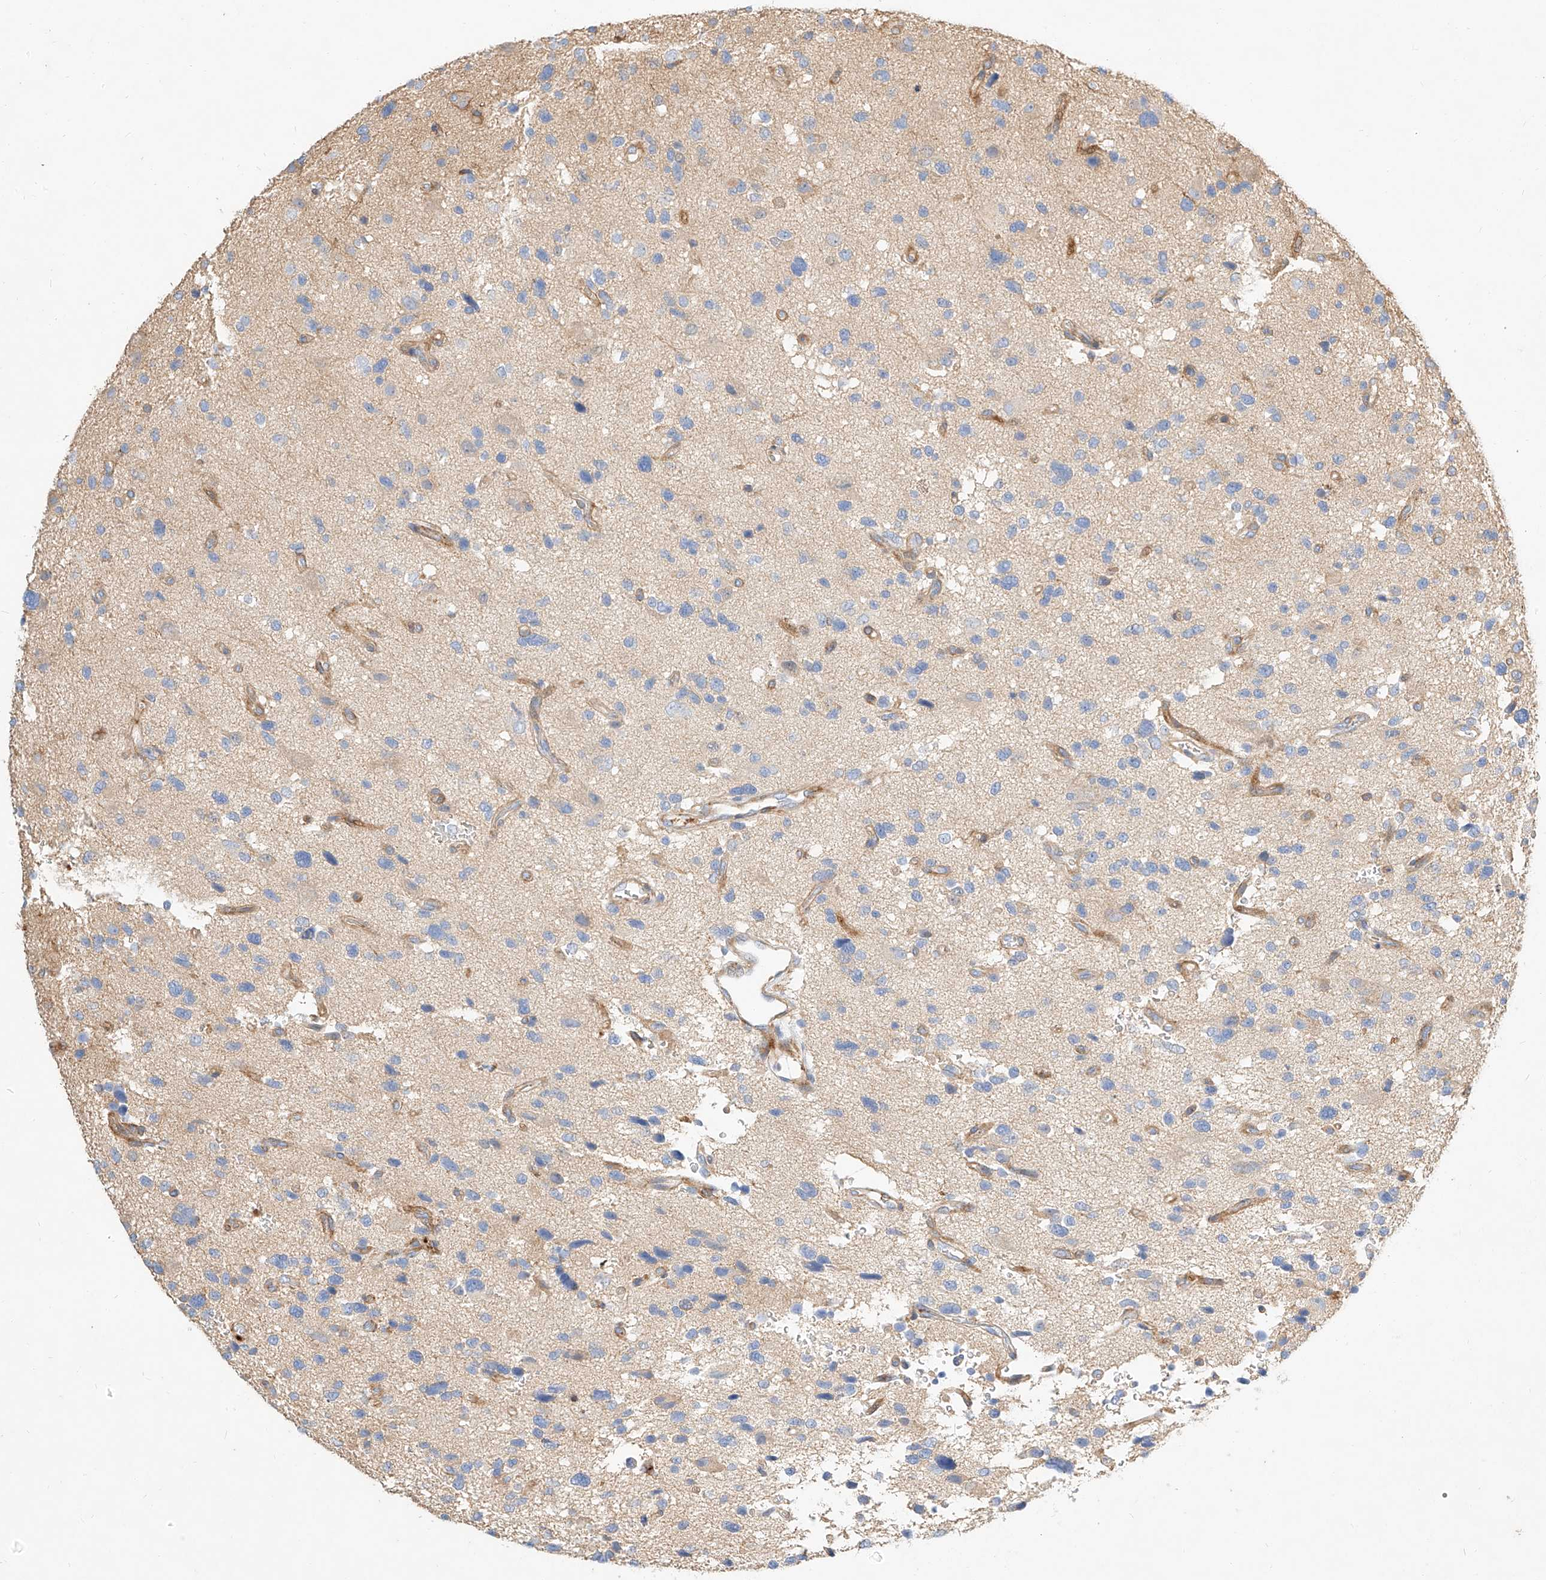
{"staining": {"intensity": "negative", "quantity": "none", "location": "none"}, "tissue": "glioma", "cell_type": "Tumor cells", "image_type": "cancer", "snomed": [{"axis": "morphology", "description": "Glioma, malignant, High grade"}, {"axis": "topography", "description": "Brain"}], "caption": "An image of malignant glioma (high-grade) stained for a protein exhibits no brown staining in tumor cells.", "gene": "KCNH5", "patient": {"sex": "male", "age": 33}}